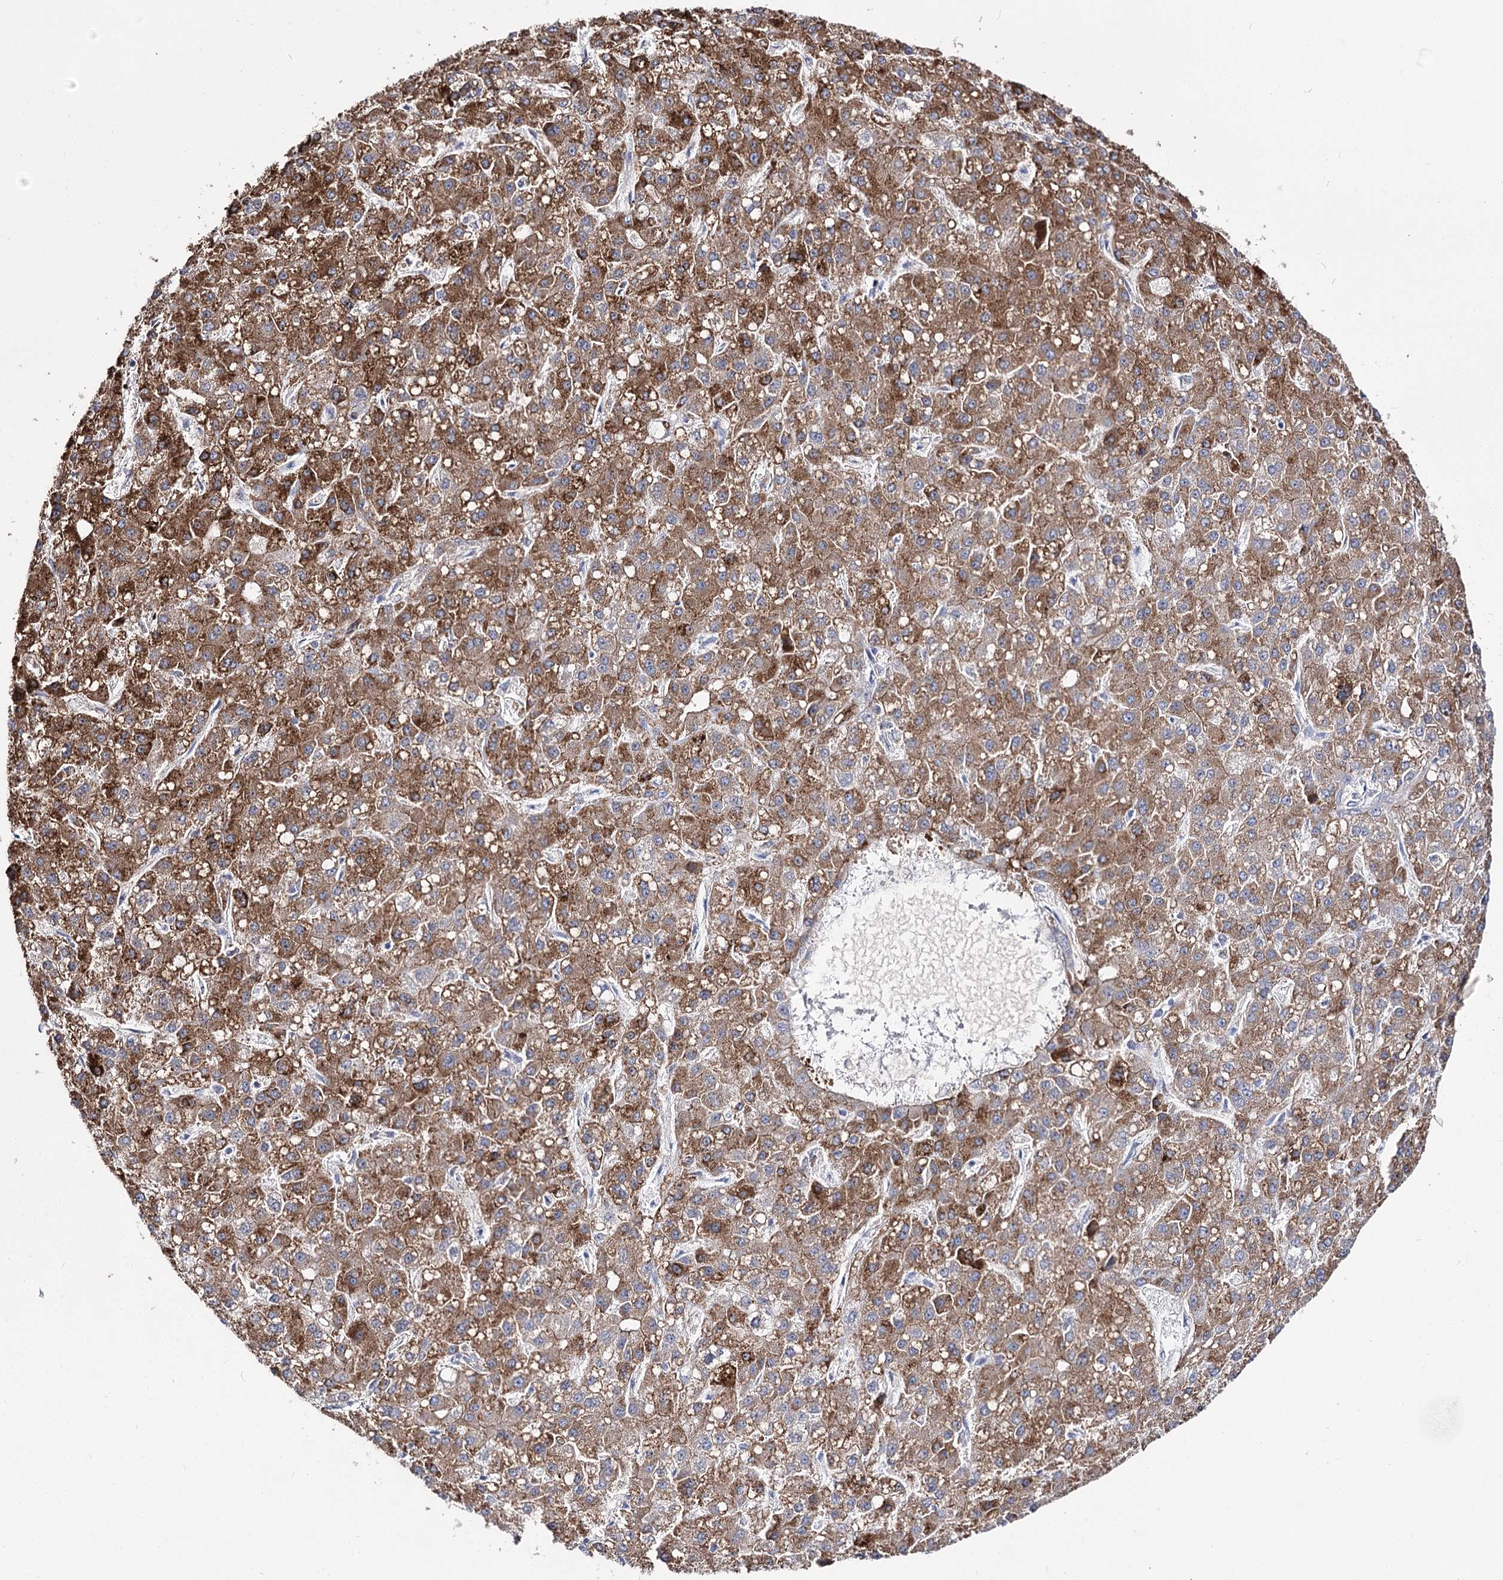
{"staining": {"intensity": "moderate", "quantity": ">75%", "location": "cytoplasmic/membranous"}, "tissue": "liver cancer", "cell_type": "Tumor cells", "image_type": "cancer", "snomed": [{"axis": "morphology", "description": "Carcinoma, Hepatocellular, NOS"}, {"axis": "topography", "description": "Liver"}], "caption": "Liver cancer stained with DAB (3,3'-diaminobenzidine) IHC displays medium levels of moderate cytoplasmic/membranous expression in about >75% of tumor cells.", "gene": "NRAP", "patient": {"sex": "male", "age": 67}}